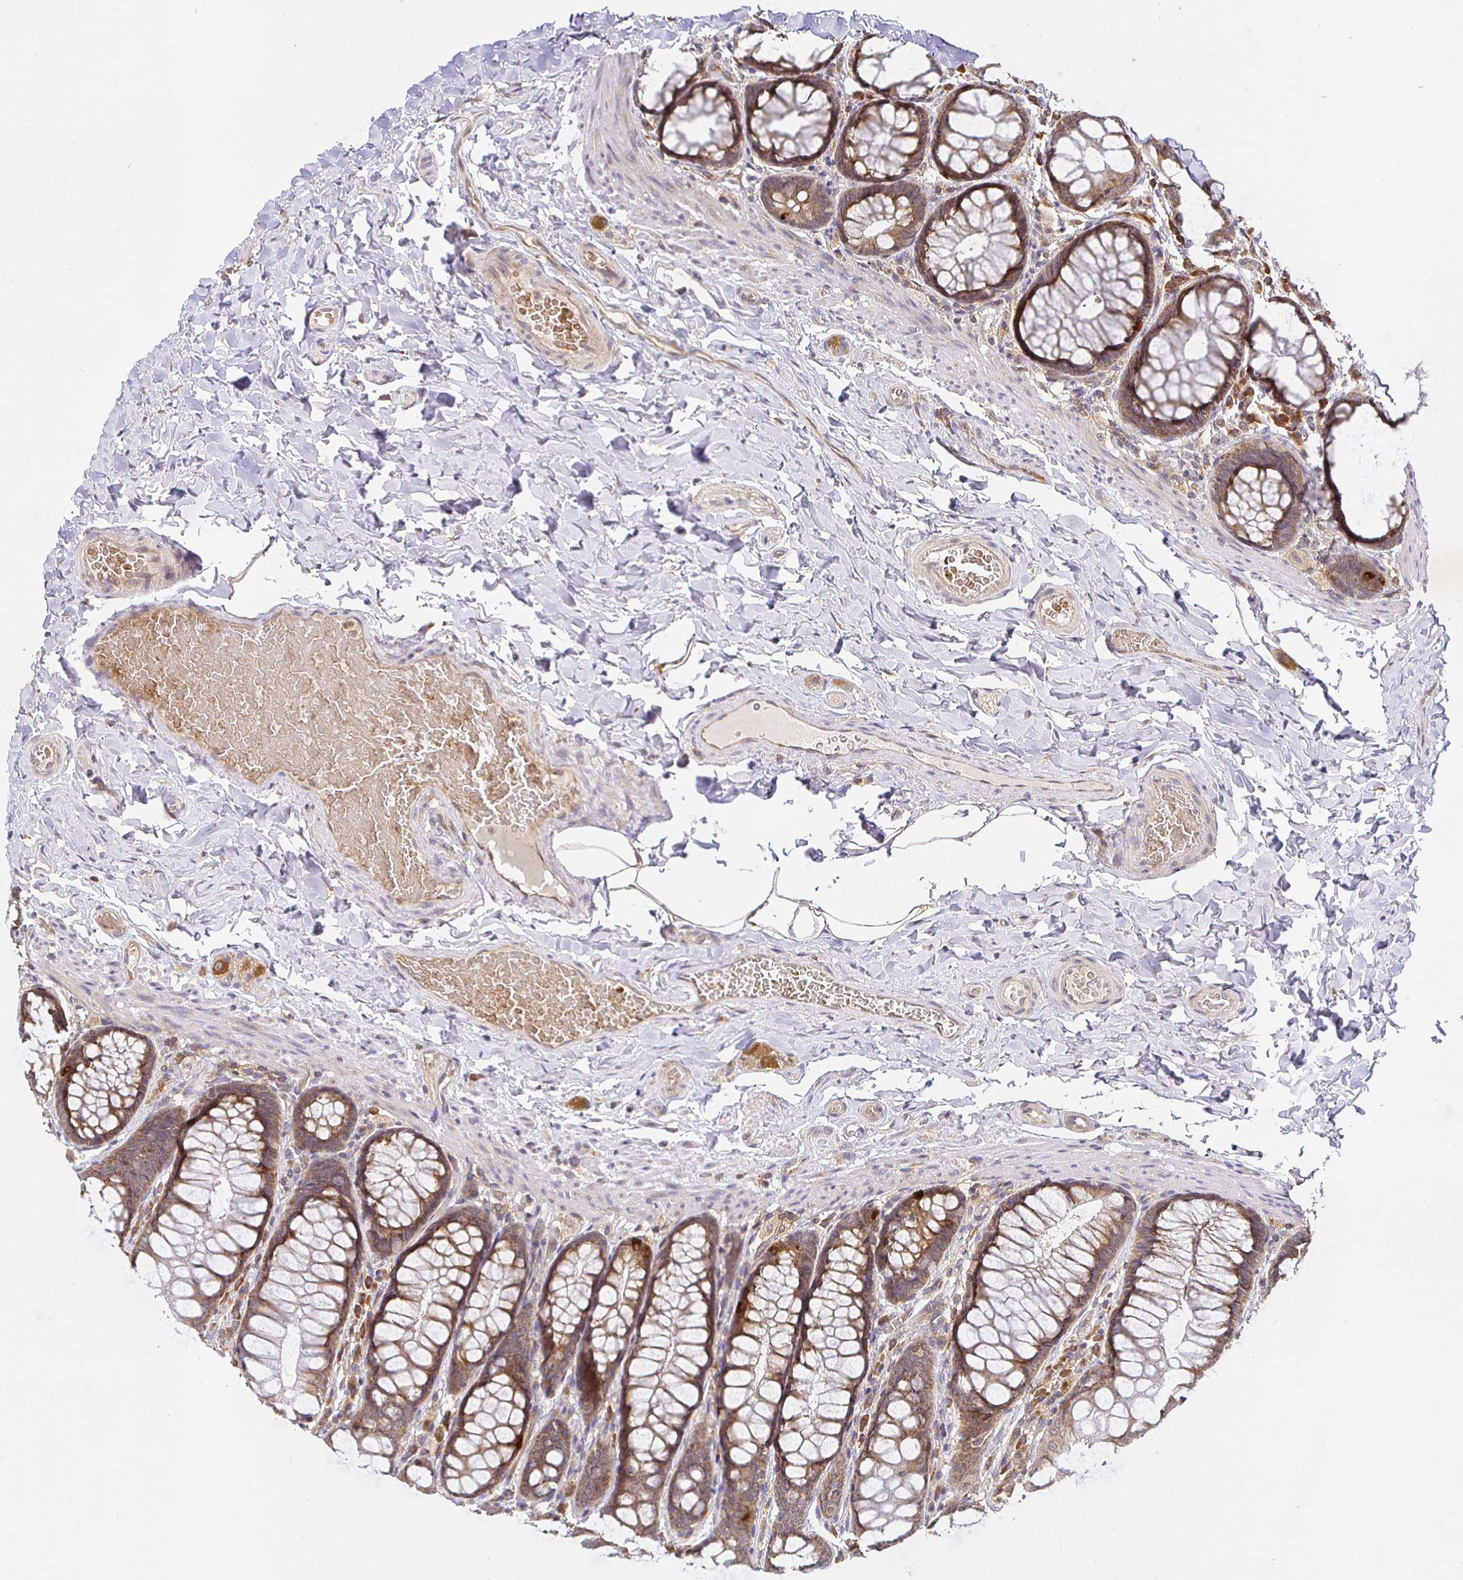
{"staining": {"intensity": "weak", "quantity": "25%-75%", "location": "cytoplasmic/membranous"}, "tissue": "colon", "cell_type": "Endothelial cells", "image_type": "normal", "snomed": [{"axis": "morphology", "description": "Normal tissue, NOS"}, {"axis": "topography", "description": "Colon"}], "caption": "A histopathology image of colon stained for a protein displays weak cytoplasmic/membranous brown staining in endothelial cells. Ihc stains the protein in brown and the nuclei are stained blue.", "gene": "IRAK1", "patient": {"sex": "male", "age": 47}}